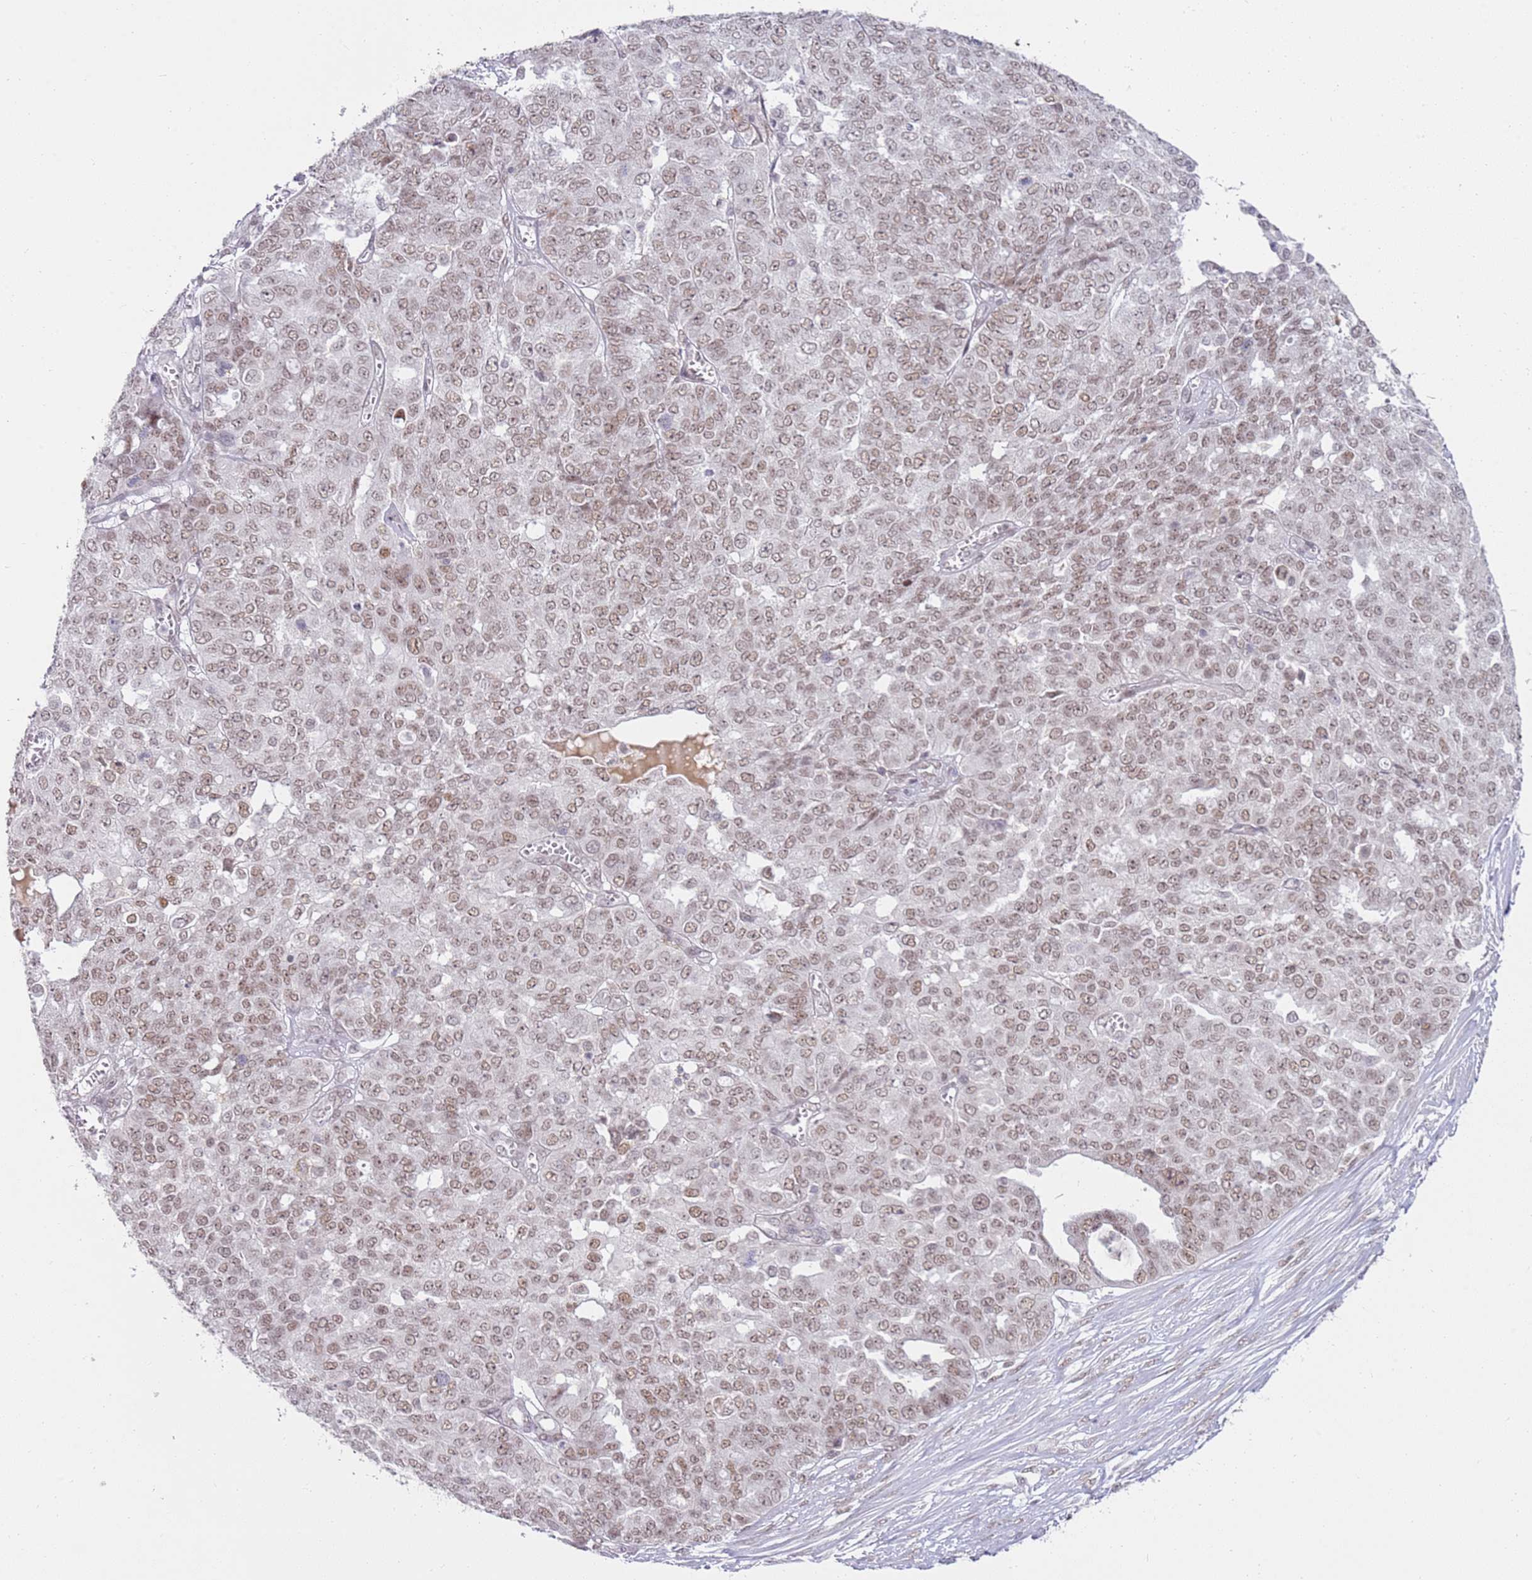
{"staining": {"intensity": "weak", "quantity": ">75%", "location": "nuclear"}, "tissue": "ovarian cancer", "cell_type": "Tumor cells", "image_type": "cancer", "snomed": [{"axis": "morphology", "description": "Cystadenocarcinoma, serous, NOS"}, {"axis": "topography", "description": "Soft tissue"}, {"axis": "topography", "description": "Ovary"}], "caption": "Immunohistochemical staining of ovarian cancer demonstrates weak nuclear protein positivity in approximately >75% of tumor cells.", "gene": "PHC2", "patient": {"sex": "female", "age": 57}}